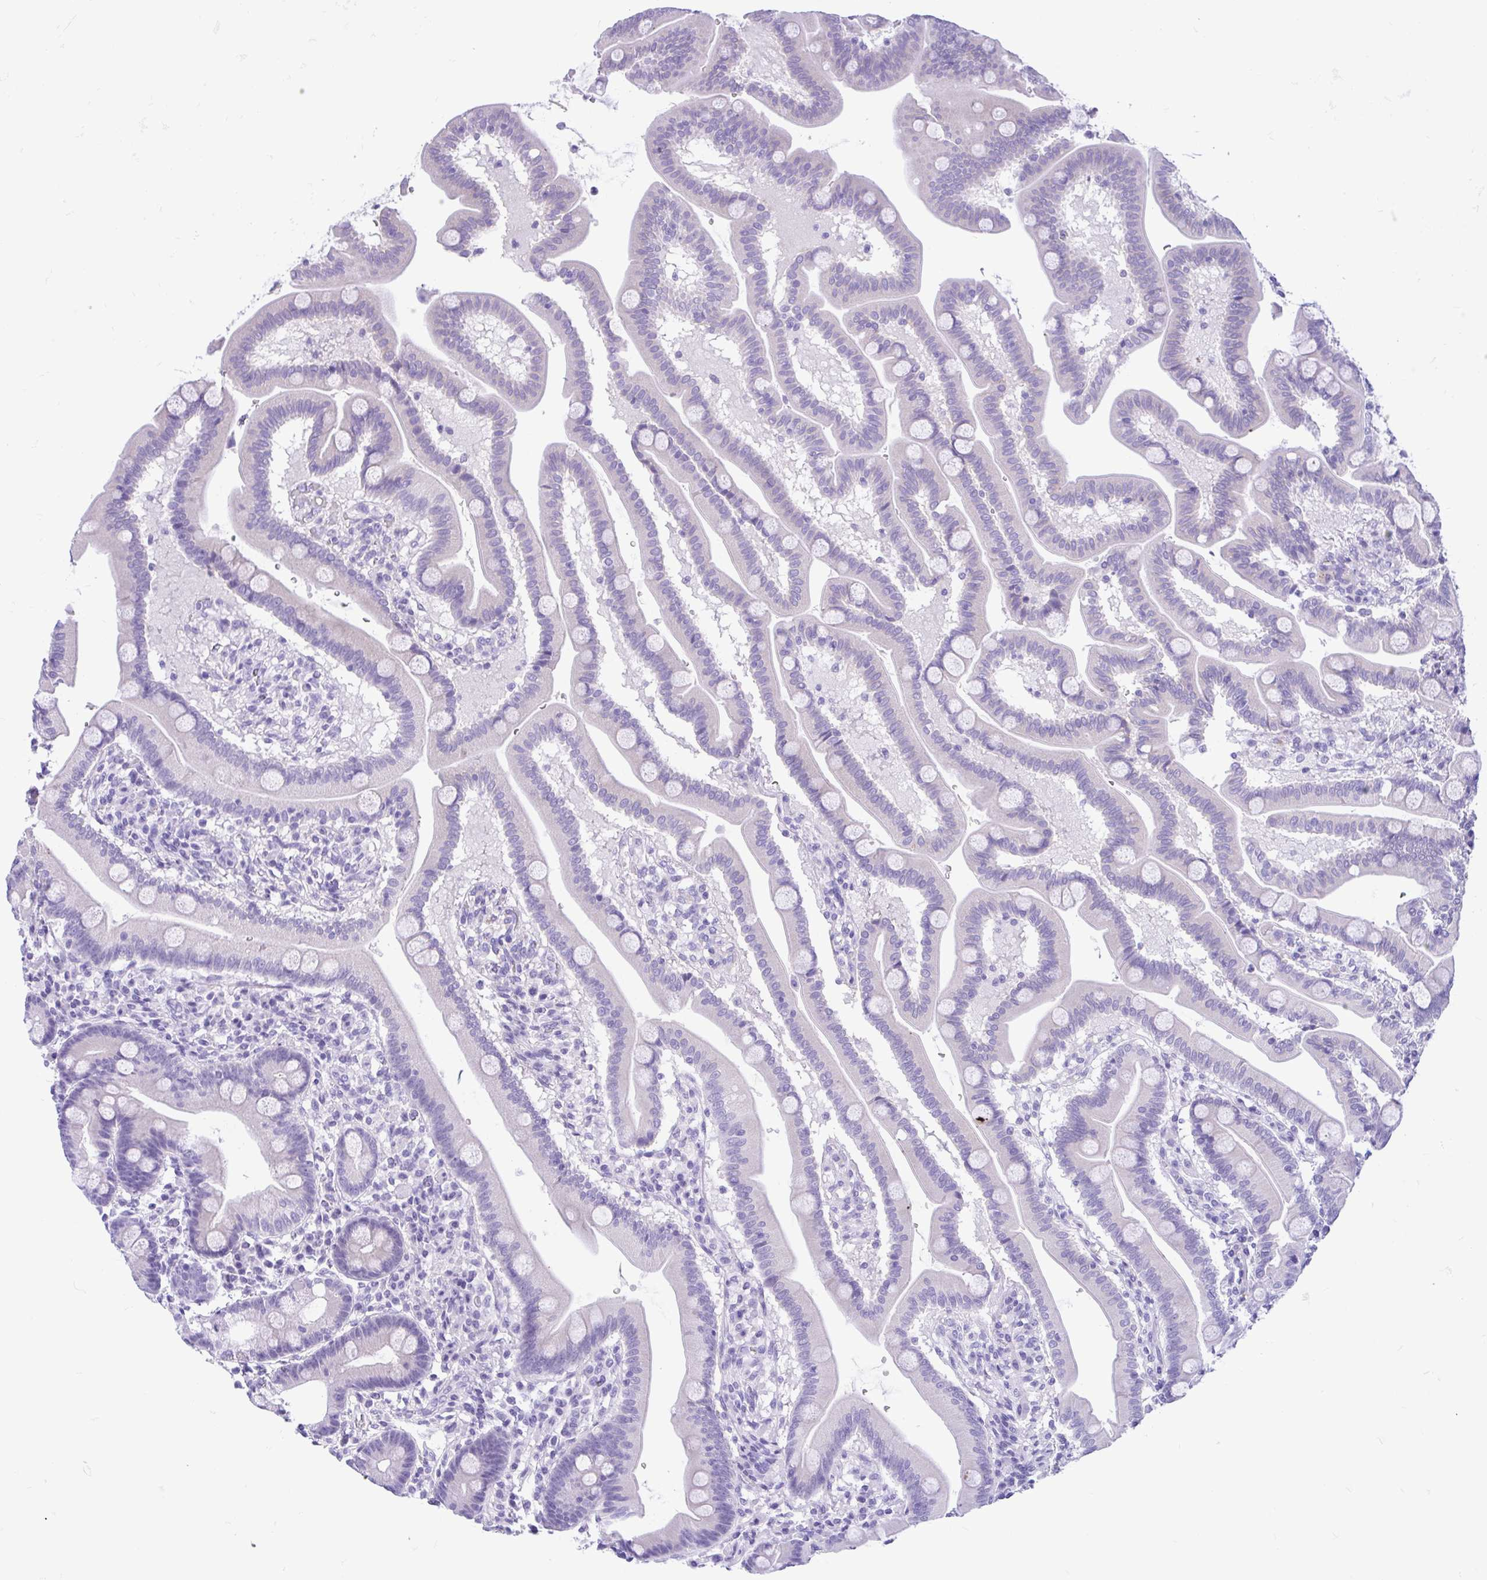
{"staining": {"intensity": "negative", "quantity": "none", "location": "none"}, "tissue": "duodenum", "cell_type": "Glandular cells", "image_type": "normal", "snomed": [{"axis": "morphology", "description": "Normal tissue, NOS"}, {"axis": "topography", "description": "Duodenum"}], "caption": "Histopathology image shows no protein expression in glandular cells of unremarkable duodenum.", "gene": "ENSG00000274792", "patient": {"sex": "male", "age": 59}}